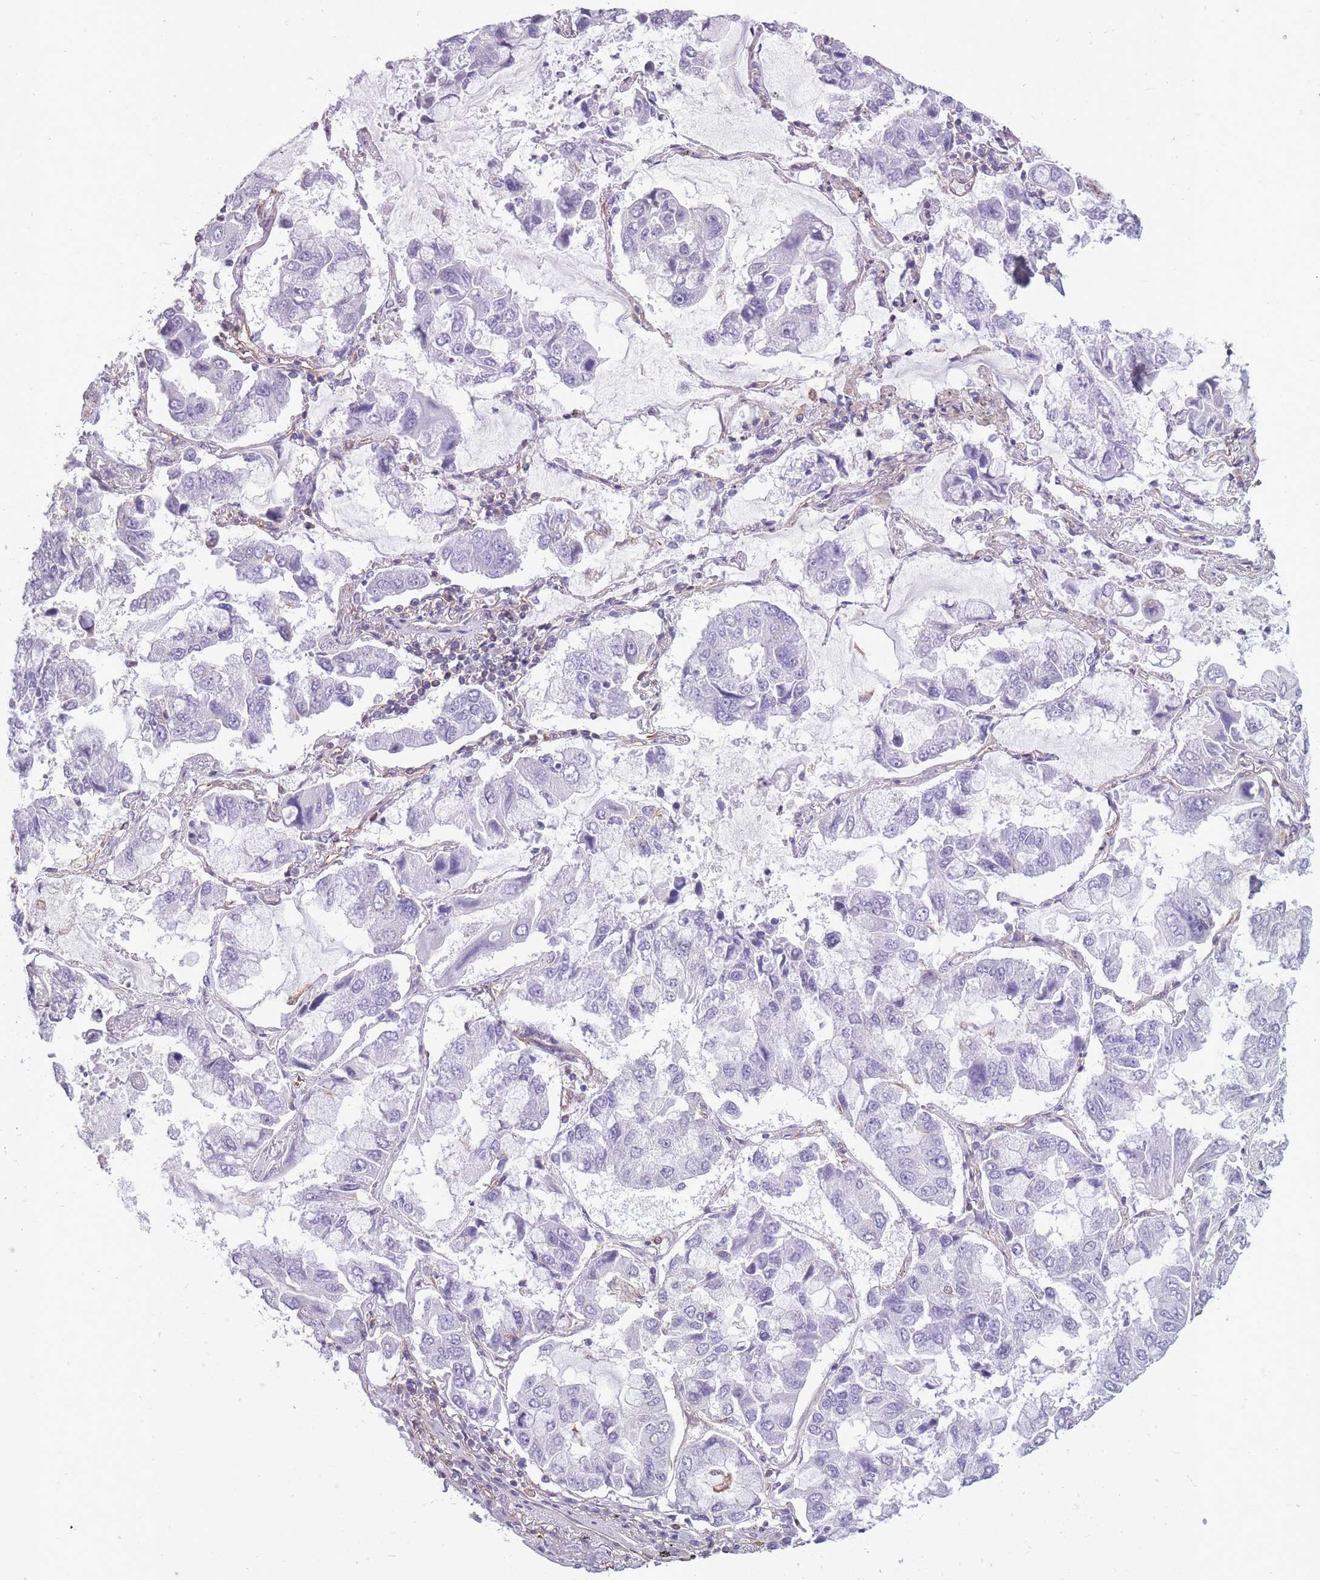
{"staining": {"intensity": "negative", "quantity": "none", "location": "none"}, "tissue": "lung cancer", "cell_type": "Tumor cells", "image_type": "cancer", "snomed": [{"axis": "morphology", "description": "Adenocarcinoma, NOS"}, {"axis": "topography", "description": "Lung"}], "caption": "Photomicrograph shows no significant protein expression in tumor cells of adenocarcinoma (lung).", "gene": "ADD1", "patient": {"sex": "male", "age": 64}}